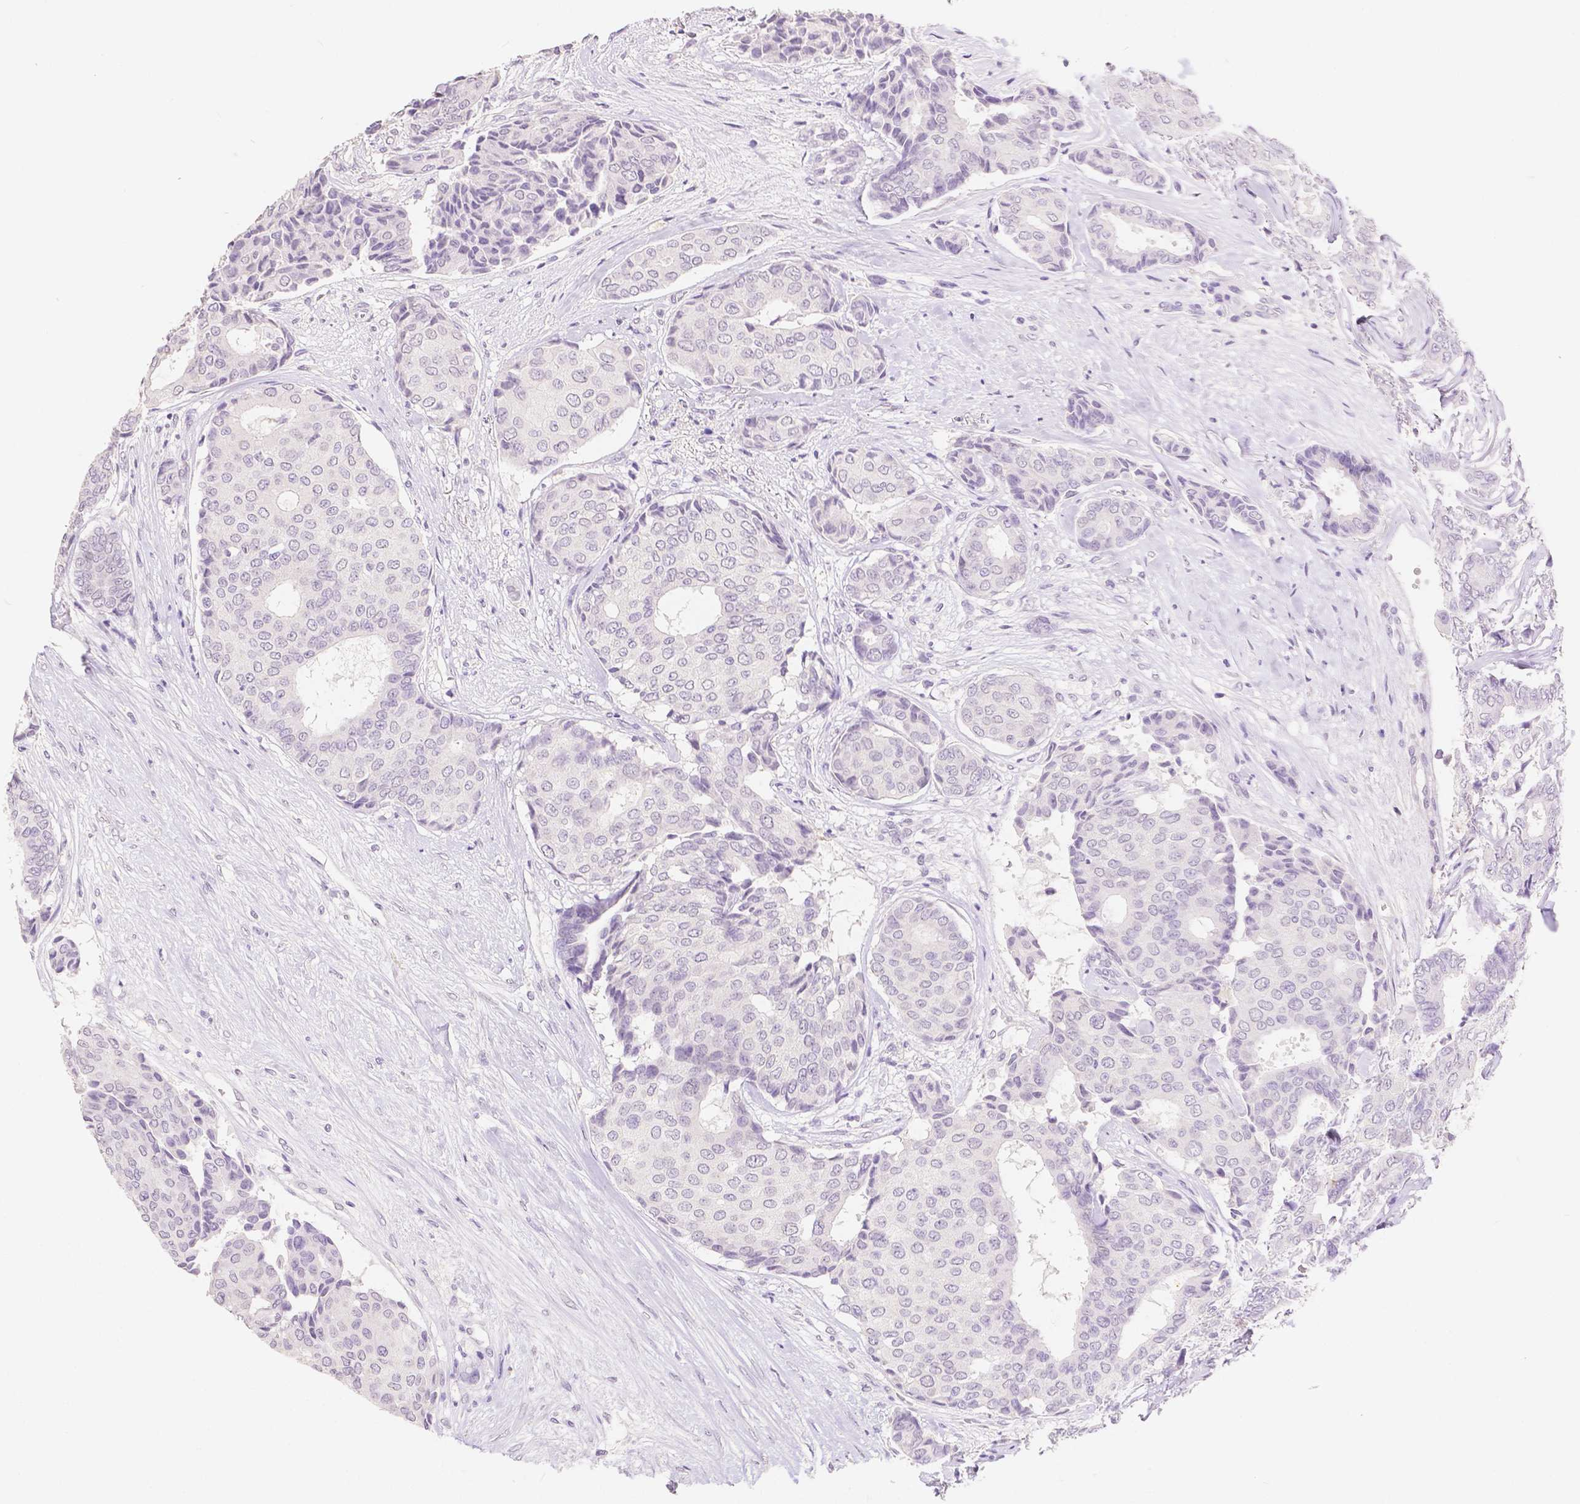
{"staining": {"intensity": "negative", "quantity": "none", "location": "none"}, "tissue": "breast cancer", "cell_type": "Tumor cells", "image_type": "cancer", "snomed": [{"axis": "morphology", "description": "Duct carcinoma"}, {"axis": "topography", "description": "Breast"}], "caption": "Human intraductal carcinoma (breast) stained for a protein using IHC demonstrates no positivity in tumor cells.", "gene": "HNF1B", "patient": {"sex": "female", "age": 75}}